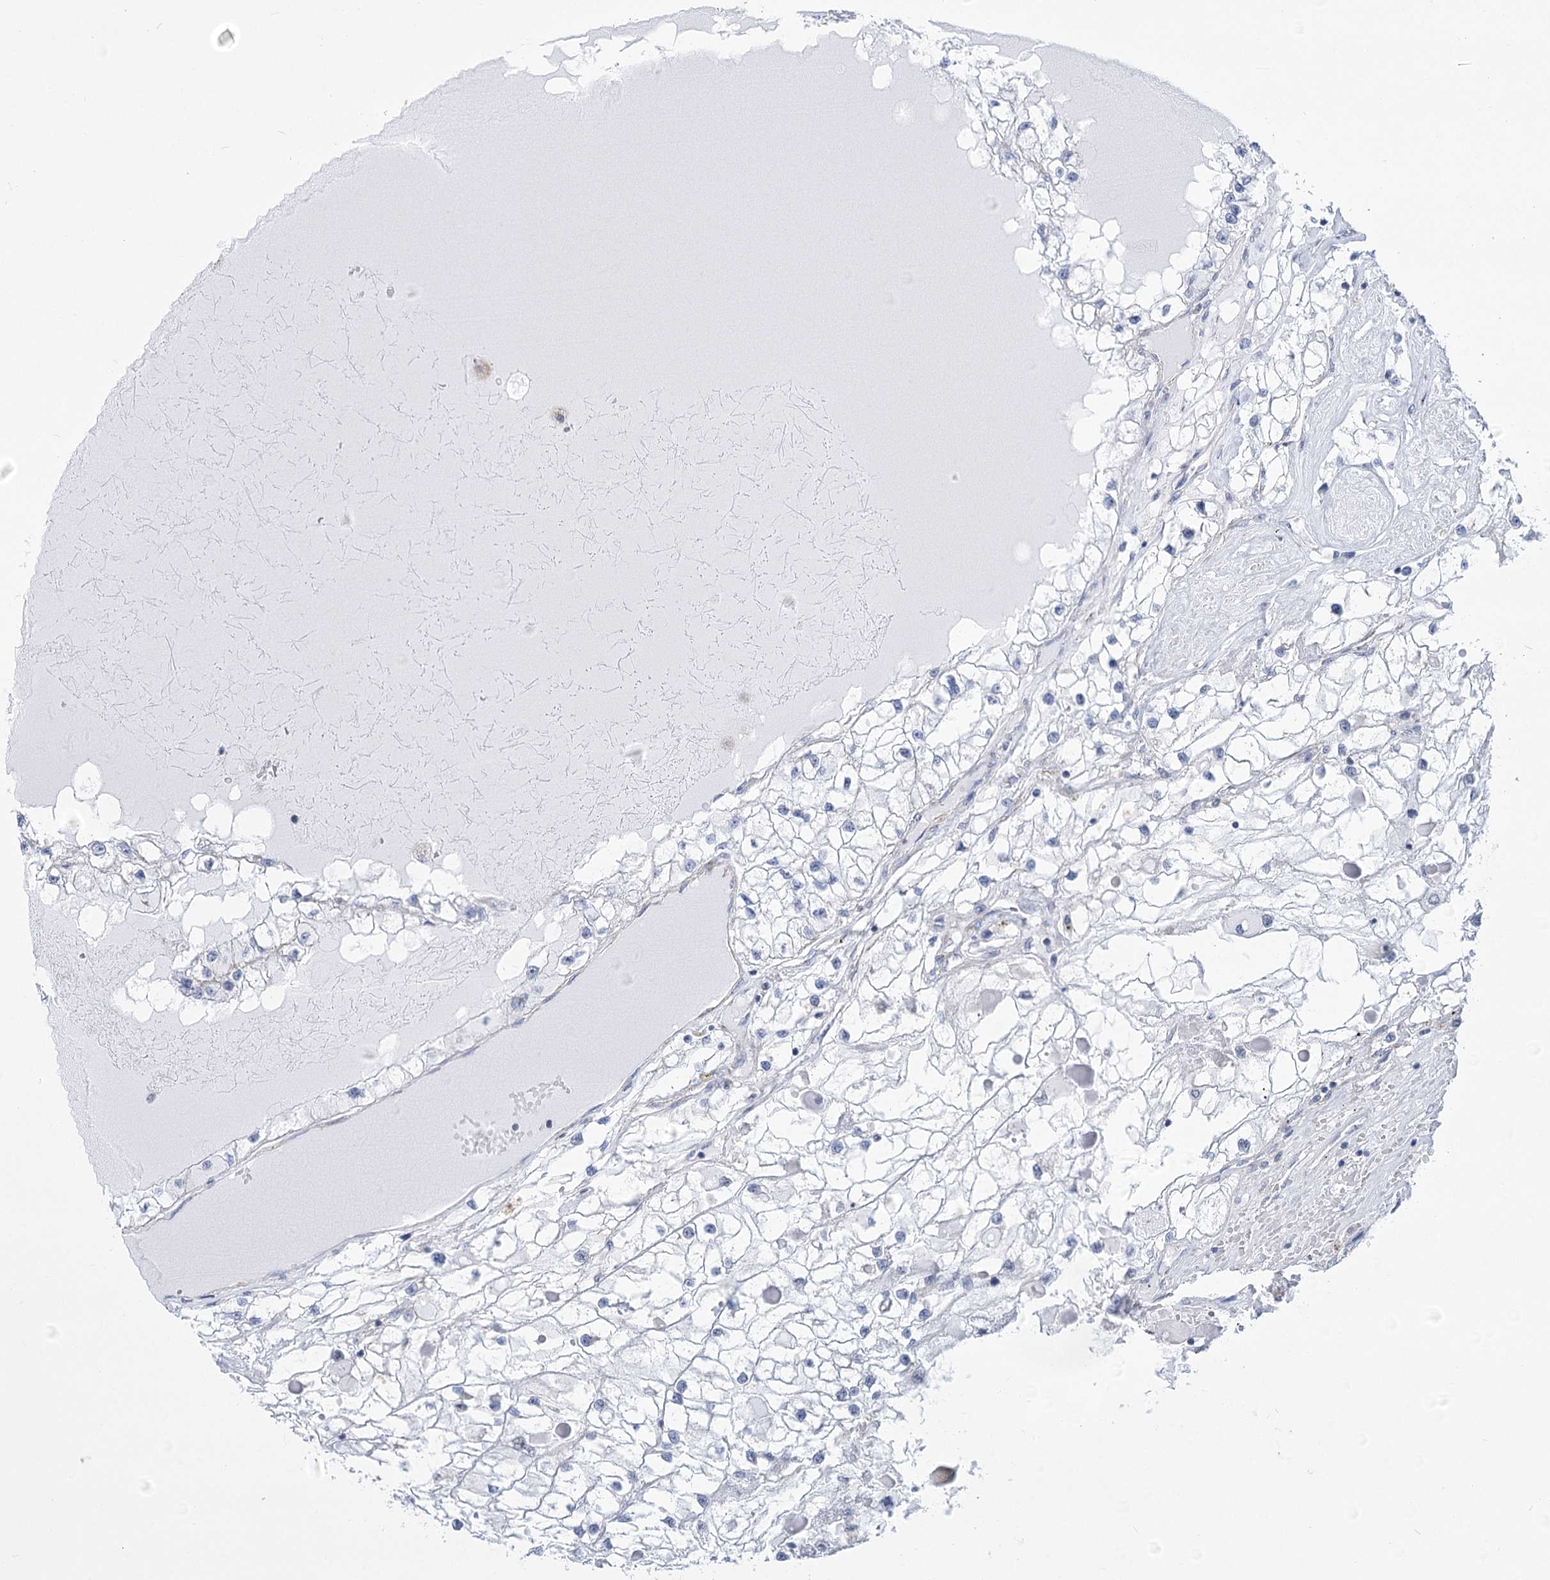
{"staining": {"intensity": "negative", "quantity": "none", "location": "none"}, "tissue": "renal cancer", "cell_type": "Tumor cells", "image_type": "cancer", "snomed": [{"axis": "morphology", "description": "Adenocarcinoma, NOS"}, {"axis": "topography", "description": "Kidney"}], "caption": "Tumor cells are negative for brown protein staining in adenocarcinoma (renal).", "gene": "PDHB", "patient": {"sex": "male", "age": 68}}